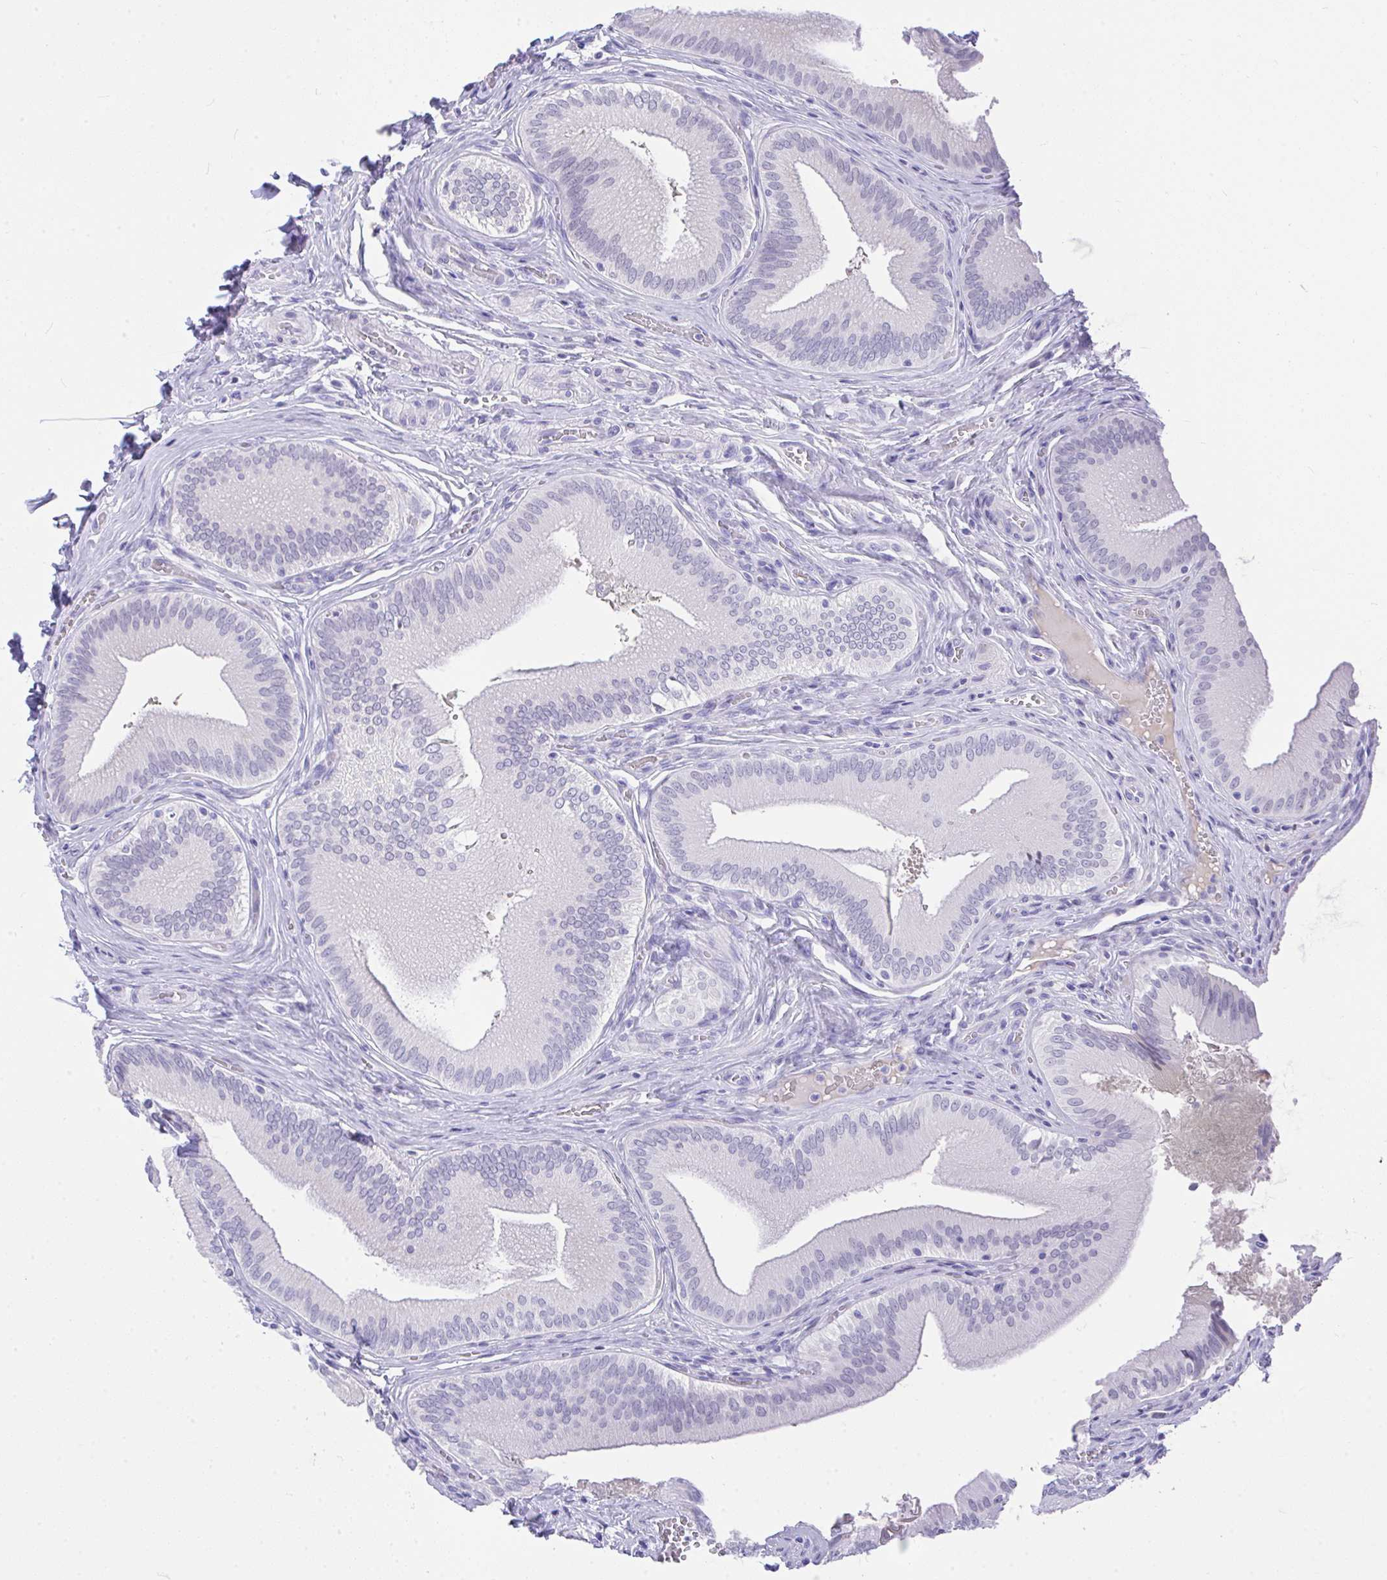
{"staining": {"intensity": "negative", "quantity": "none", "location": "none"}, "tissue": "gallbladder", "cell_type": "Glandular cells", "image_type": "normal", "snomed": [{"axis": "morphology", "description": "Normal tissue, NOS"}, {"axis": "topography", "description": "Gallbladder"}], "caption": "DAB immunohistochemical staining of unremarkable gallbladder demonstrates no significant expression in glandular cells.", "gene": "MS4A12", "patient": {"sex": "male", "age": 17}}